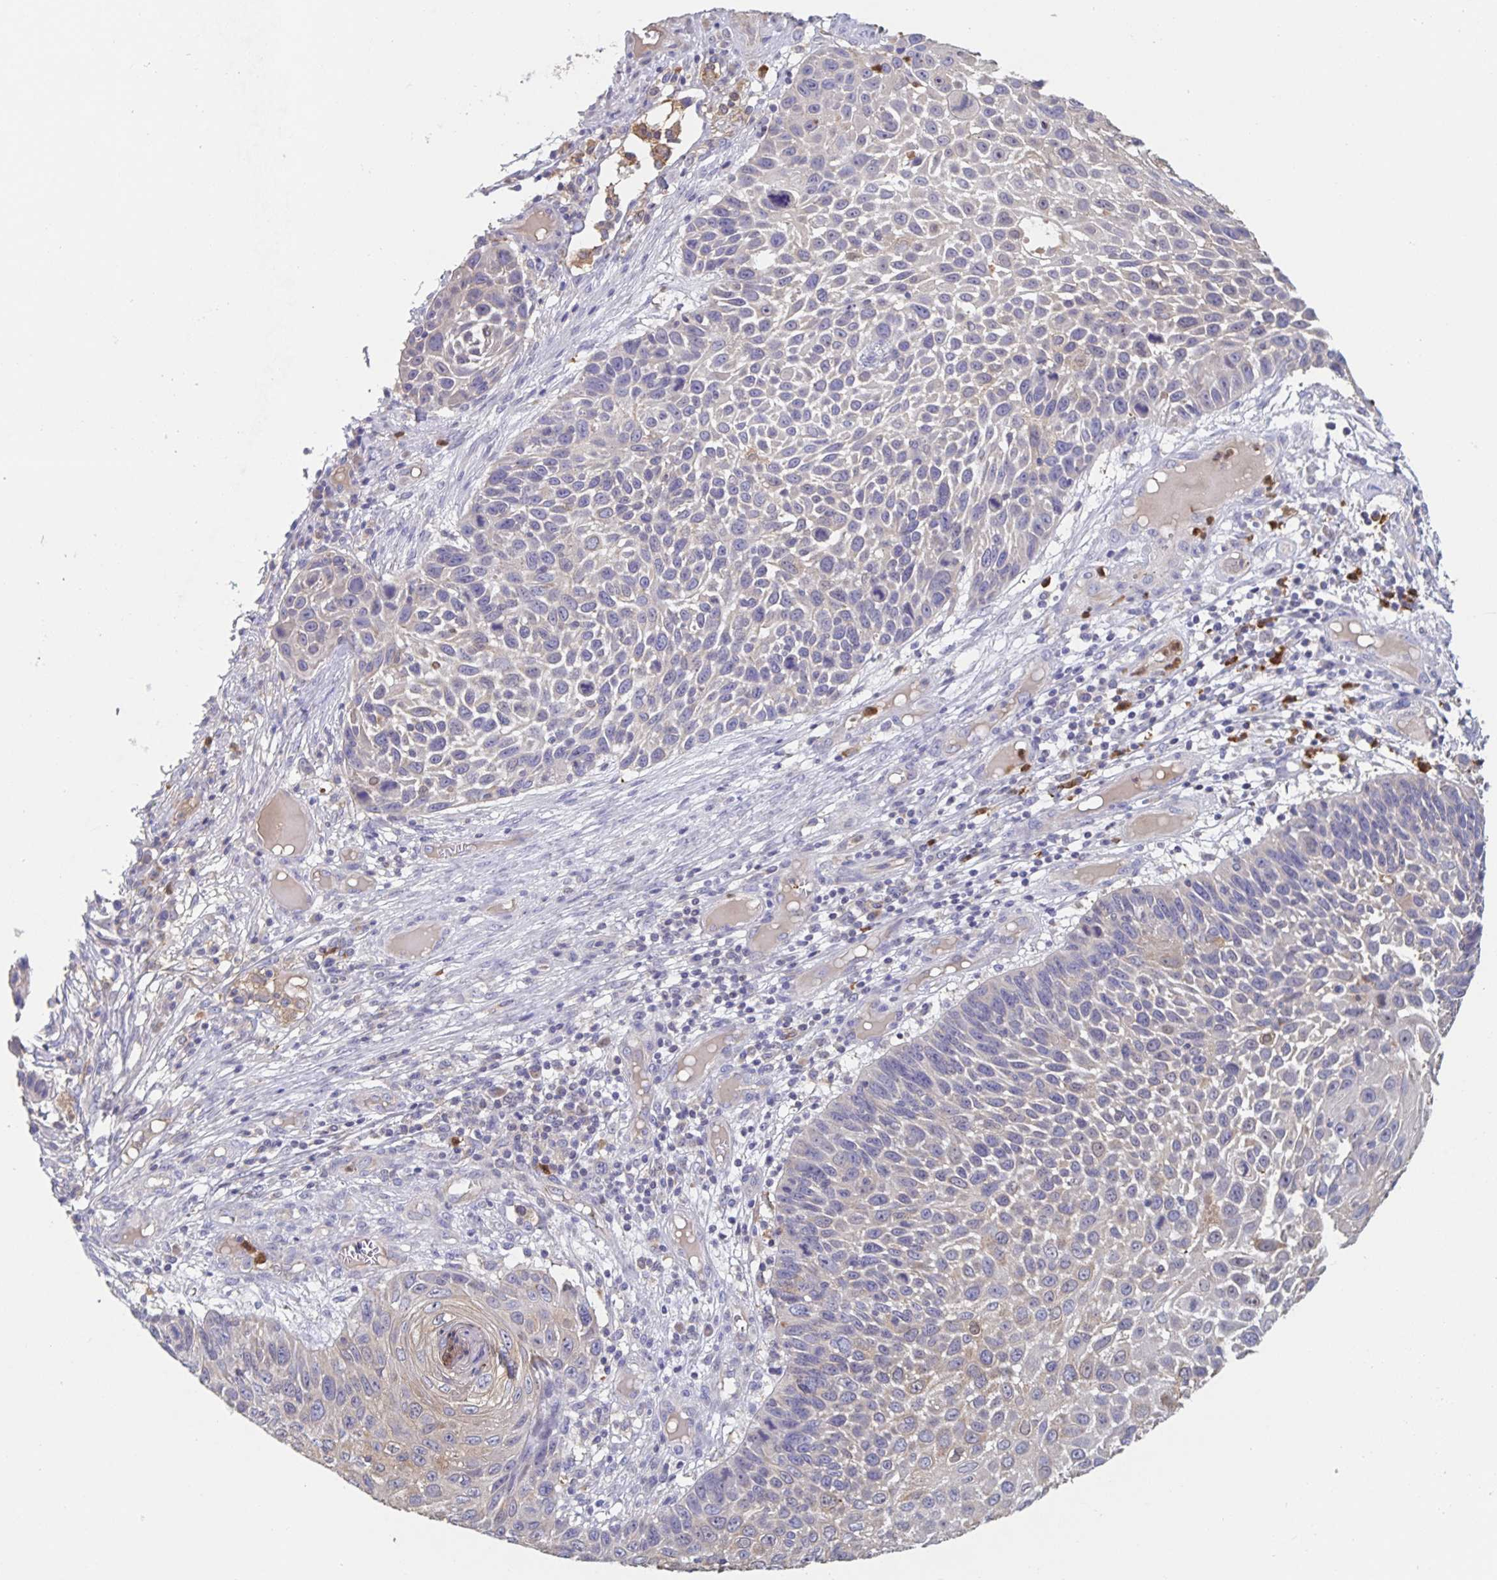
{"staining": {"intensity": "weak", "quantity": "25%-75%", "location": "cytoplasmic/membranous"}, "tissue": "skin cancer", "cell_type": "Tumor cells", "image_type": "cancer", "snomed": [{"axis": "morphology", "description": "Squamous cell carcinoma, NOS"}, {"axis": "topography", "description": "Skin"}], "caption": "DAB immunohistochemical staining of skin cancer displays weak cytoplasmic/membranous protein positivity in about 25%-75% of tumor cells.", "gene": "CDC42BPG", "patient": {"sex": "male", "age": 92}}